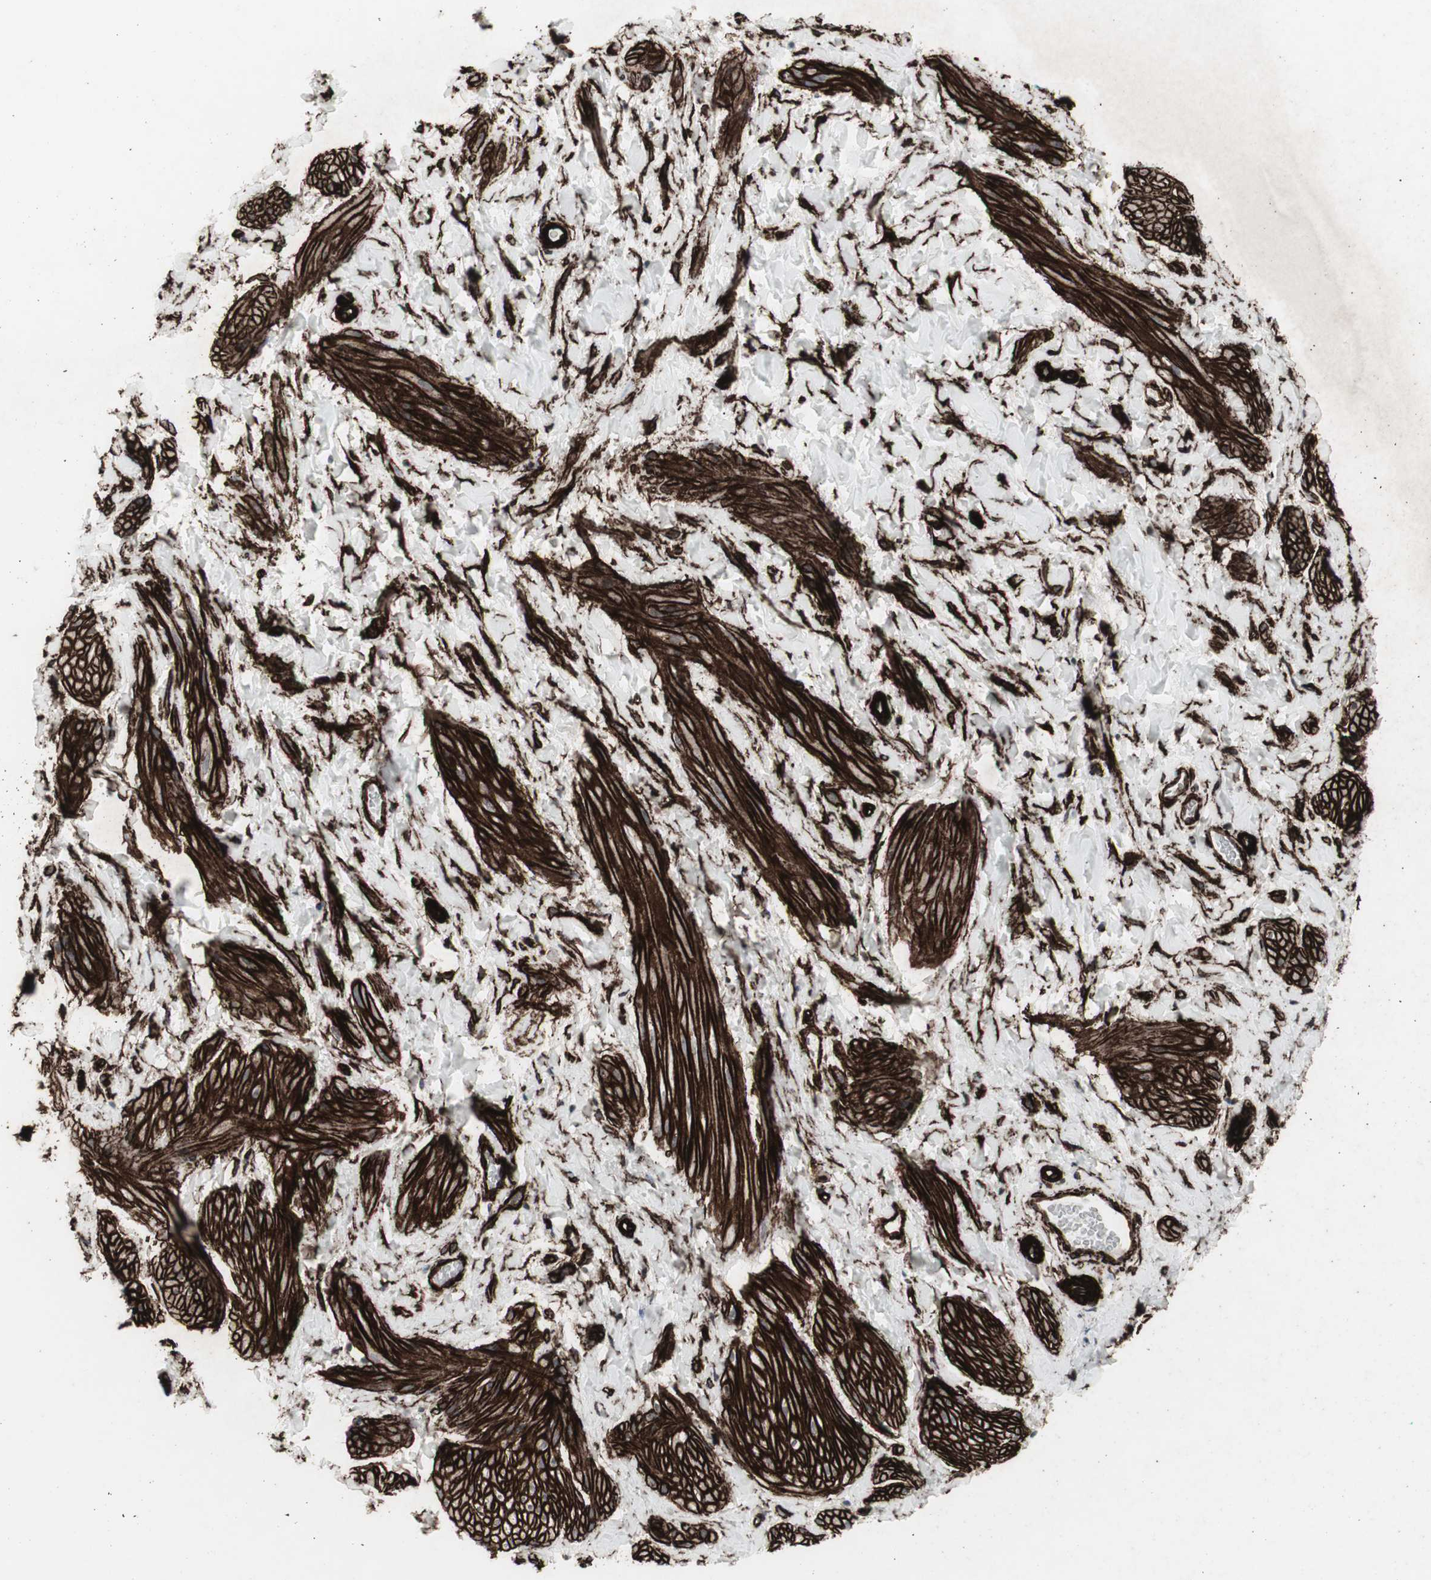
{"staining": {"intensity": "strong", "quantity": ">75%", "location": "cytoplasmic/membranous"}, "tissue": "smooth muscle", "cell_type": "Smooth muscle cells", "image_type": "normal", "snomed": [{"axis": "morphology", "description": "Normal tissue, NOS"}, {"axis": "topography", "description": "Smooth muscle"}], "caption": "Protein staining shows strong cytoplasmic/membranous staining in approximately >75% of smooth muscle cells in unremarkable smooth muscle. (brown staining indicates protein expression, while blue staining denotes nuclei).", "gene": "PDGFA", "patient": {"sex": "male", "age": 16}}